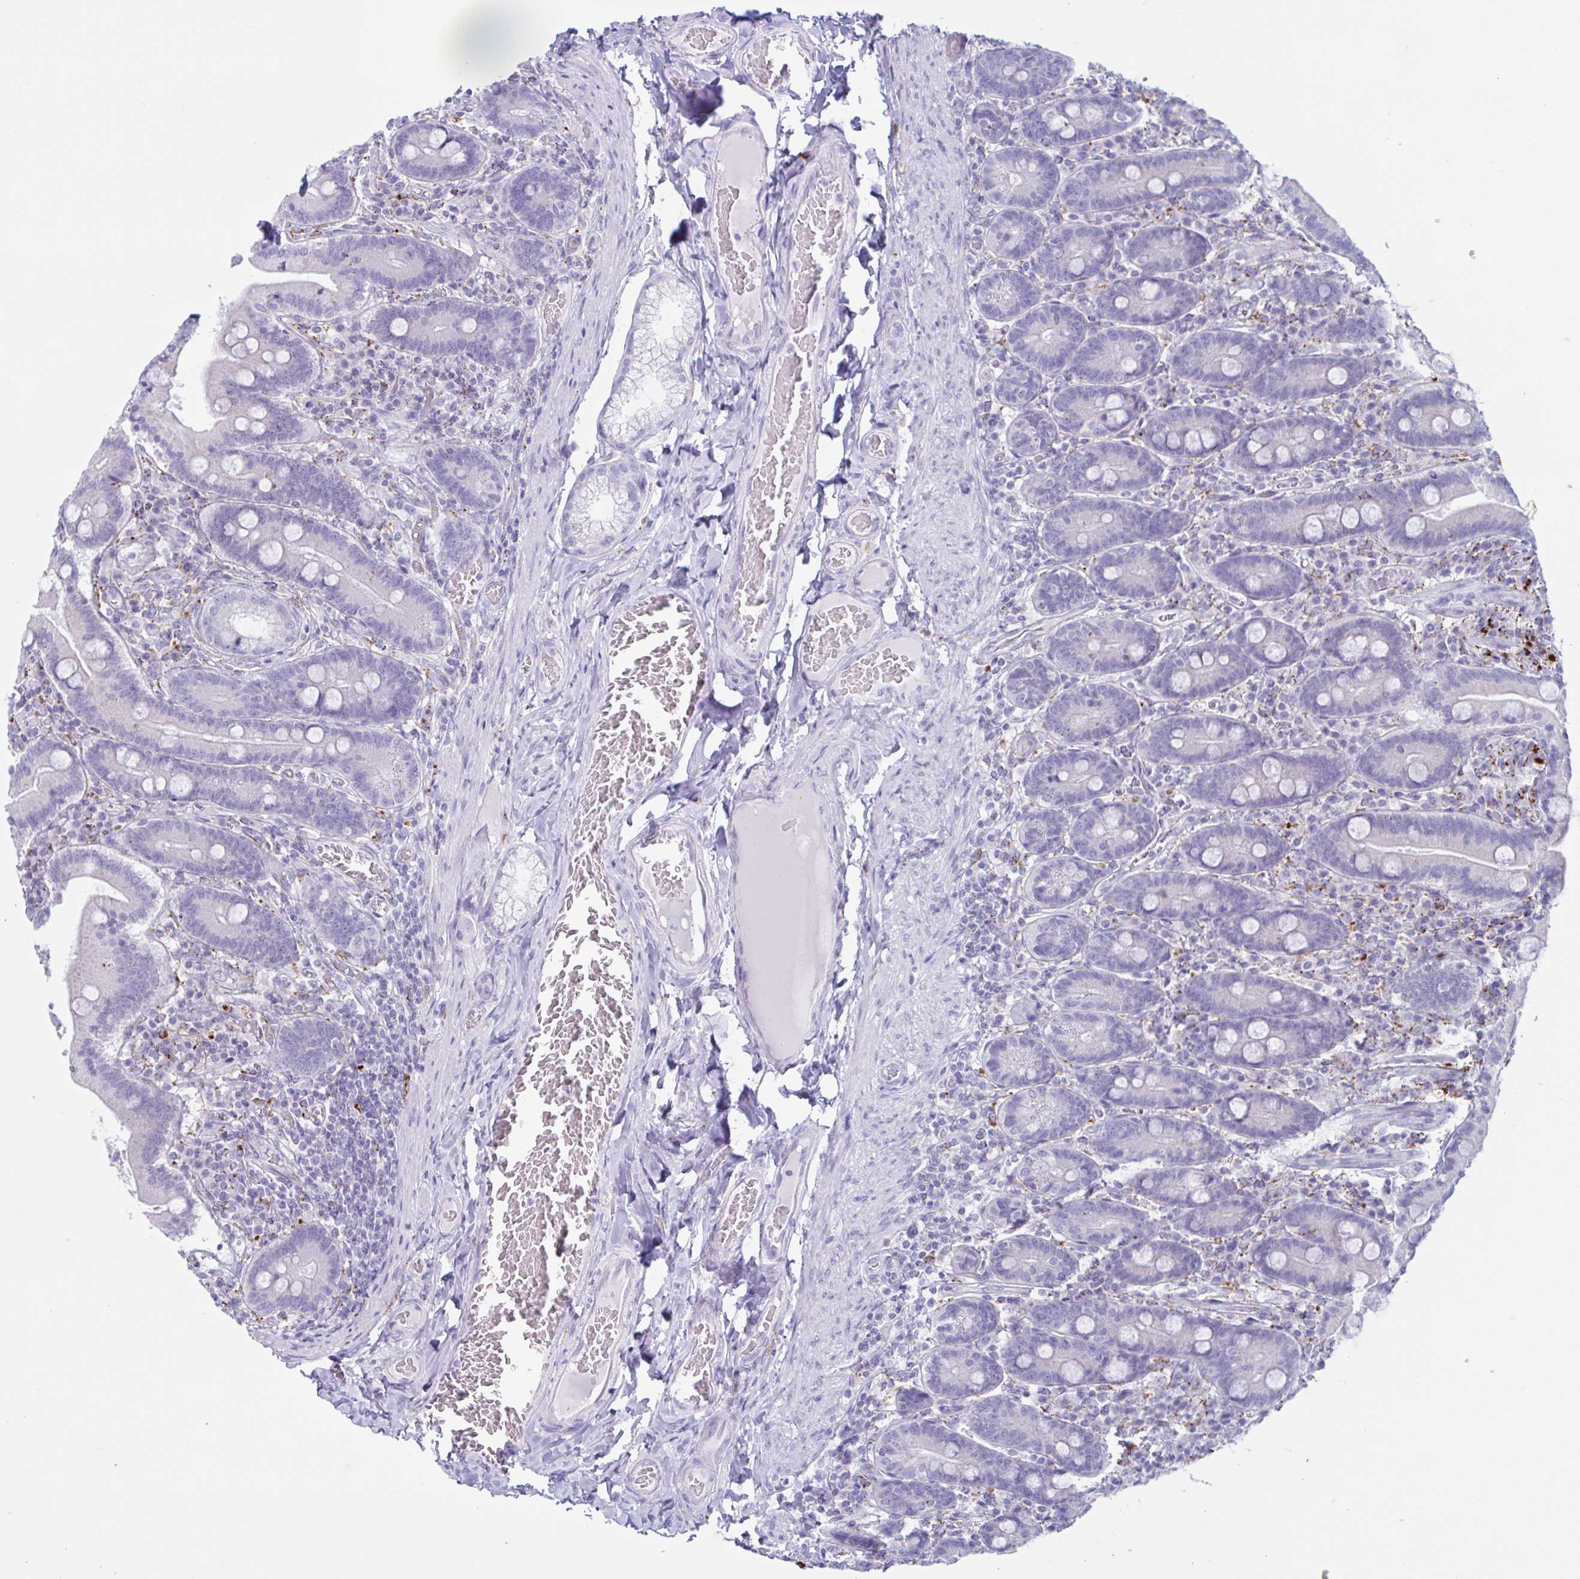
{"staining": {"intensity": "negative", "quantity": "none", "location": "none"}, "tissue": "duodenum", "cell_type": "Glandular cells", "image_type": "normal", "snomed": [{"axis": "morphology", "description": "Normal tissue, NOS"}, {"axis": "topography", "description": "Duodenum"}], "caption": "Immunohistochemical staining of normal duodenum exhibits no significant positivity in glandular cells. (Brightfield microscopy of DAB immunohistochemistry (IHC) at high magnification).", "gene": "XCL1", "patient": {"sex": "female", "age": 62}}